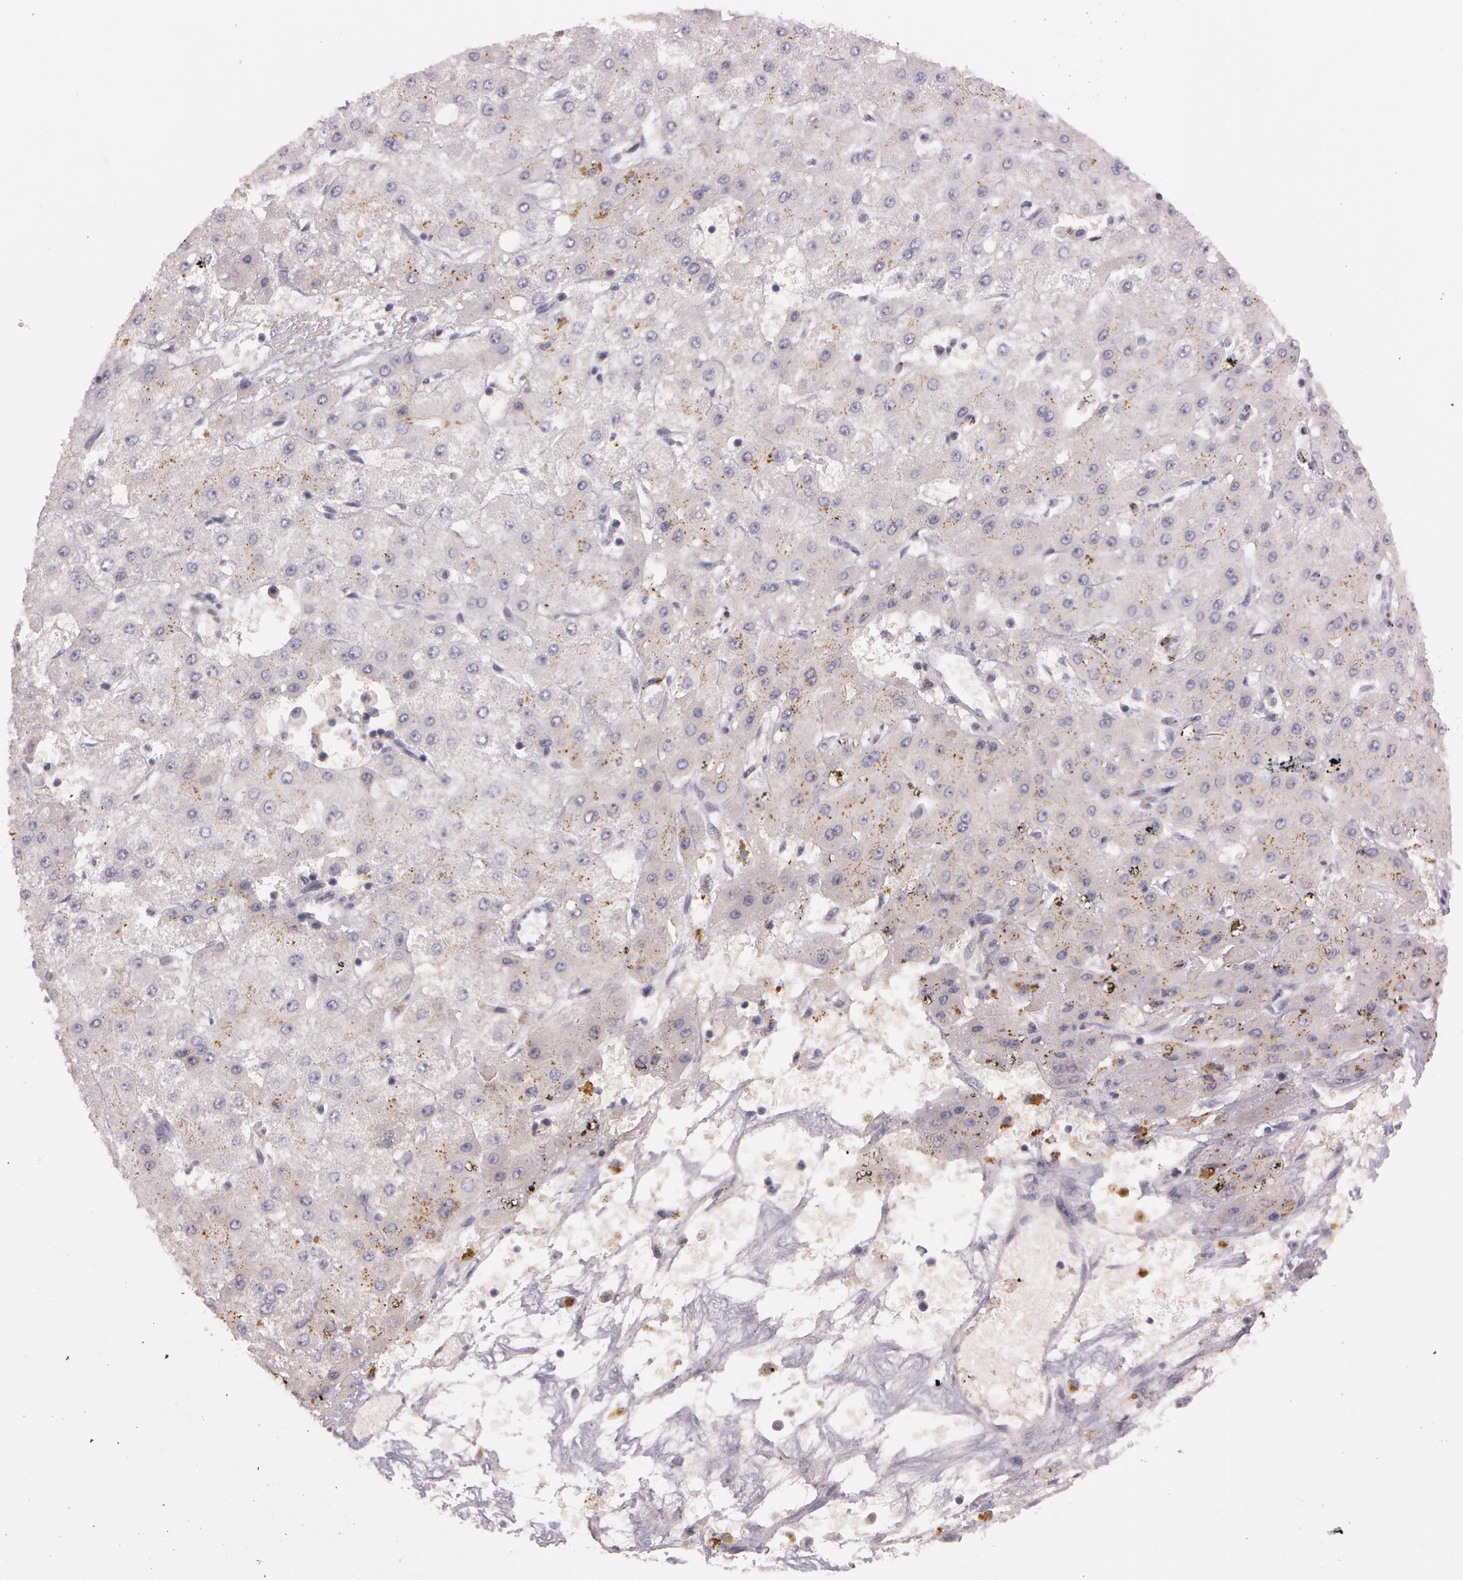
{"staining": {"intensity": "weak", "quantity": "25%-75%", "location": "cytoplasmic/membranous"}, "tissue": "liver cancer", "cell_type": "Tumor cells", "image_type": "cancer", "snomed": [{"axis": "morphology", "description": "Carcinoma, Hepatocellular, NOS"}, {"axis": "topography", "description": "Liver"}], "caption": "Immunohistochemical staining of human liver hepatocellular carcinoma reveals weak cytoplasmic/membranous protein positivity in approximately 25%-75% of tumor cells.", "gene": "MXRA5", "patient": {"sex": "female", "age": 52}}